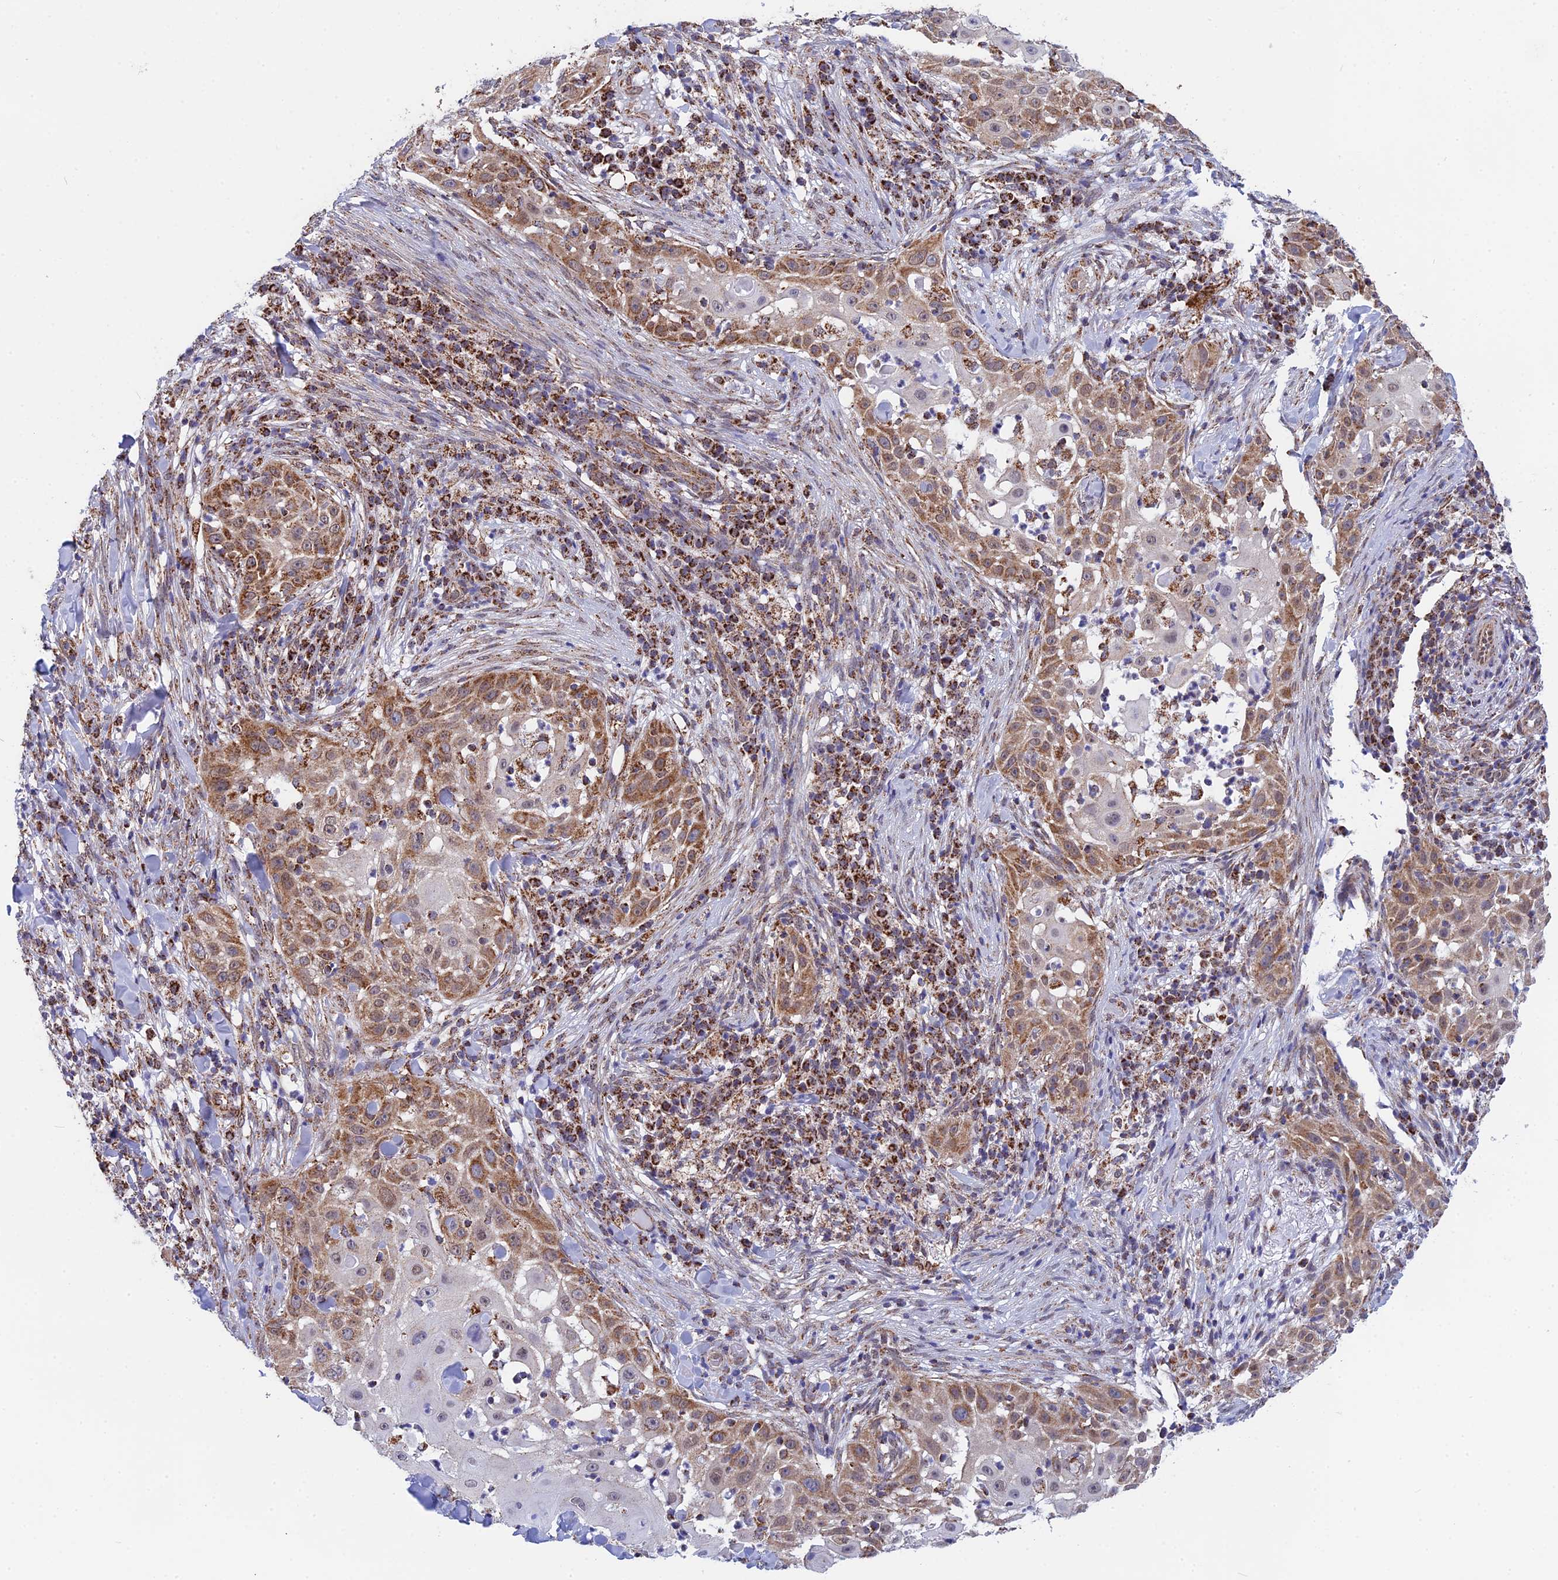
{"staining": {"intensity": "moderate", "quantity": "25%-75%", "location": "cytoplasmic/membranous"}, "tissue": "skin cancer", "cell_type": "Tumor cells", "image_type": "cancer", "snomed": [{"axis": "morphology", "description": "Squamous cell carcinoma, NOS"}, {"axis": "topography", "description": "Skin"}], "caption": "Skin squamous cell carcinoma stained with IHC displays moderate cytoplasmic/membranous staining in approximately 25%-75% of tumor cells.", "gene": "CDC16", "patient": {"sex": "female", "age": 44}}